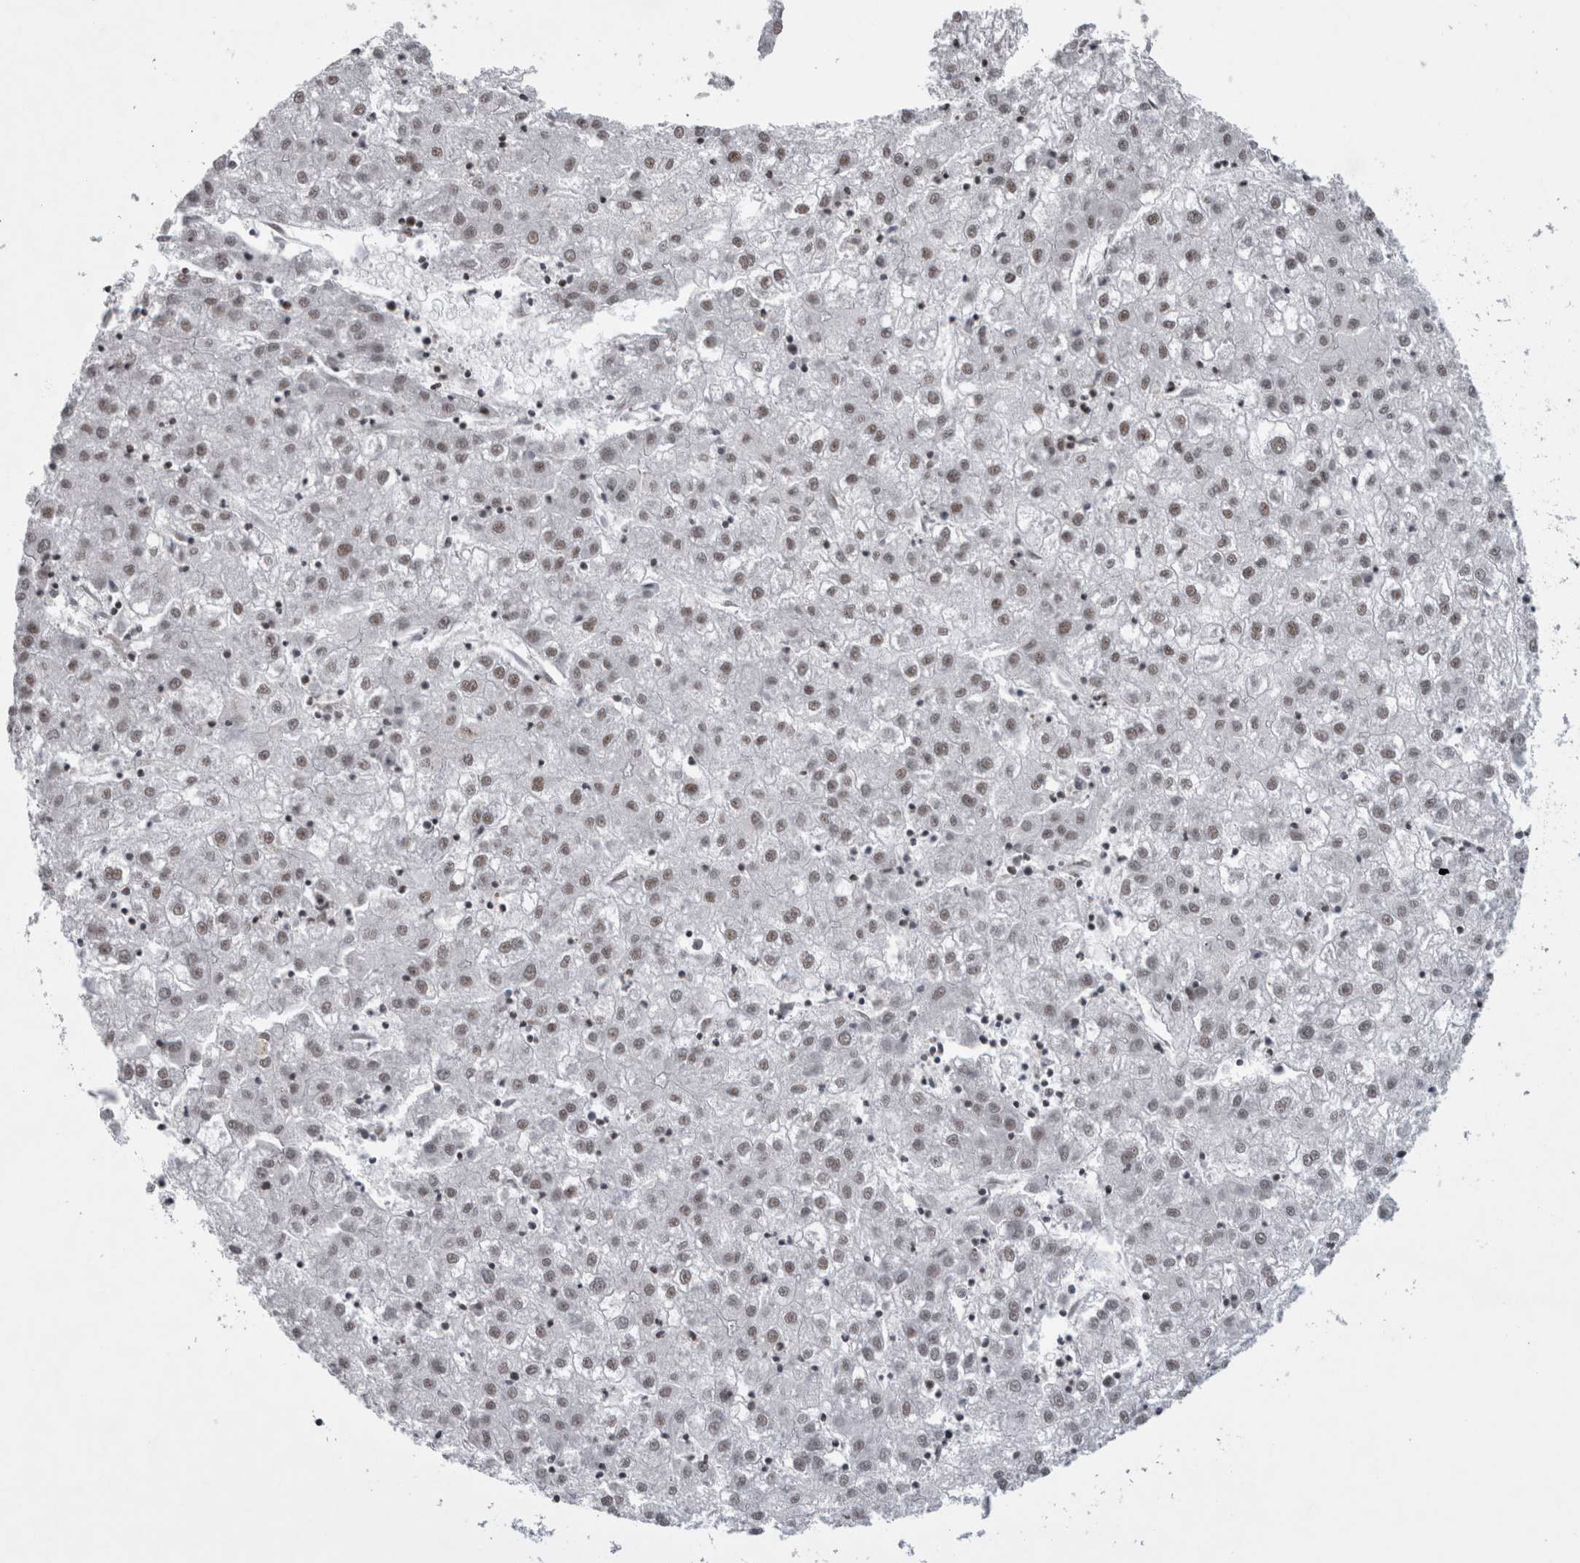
{"staining": {"intensity": "weak", "quantity": ">75%", "location": "nuclear"}, "tissue": "liver cancer", "cell_type": "Tumor cells", "image_type": "cancer", "snomed": [{"axis": "morphology", "description": "Carcinoma, Hepatocellular, NOS"}, {"axis": "topography", "description": "Liver"}], "caption": "This histopathology image exhibits immunohistochemistry (IHC) staining of human hepatocellular carcinoma (liver), with low weak nuclear staining in about >75% of tumor cells.", "gene": "CDK11A", "patient": {"sex": "male", "age": 72}}